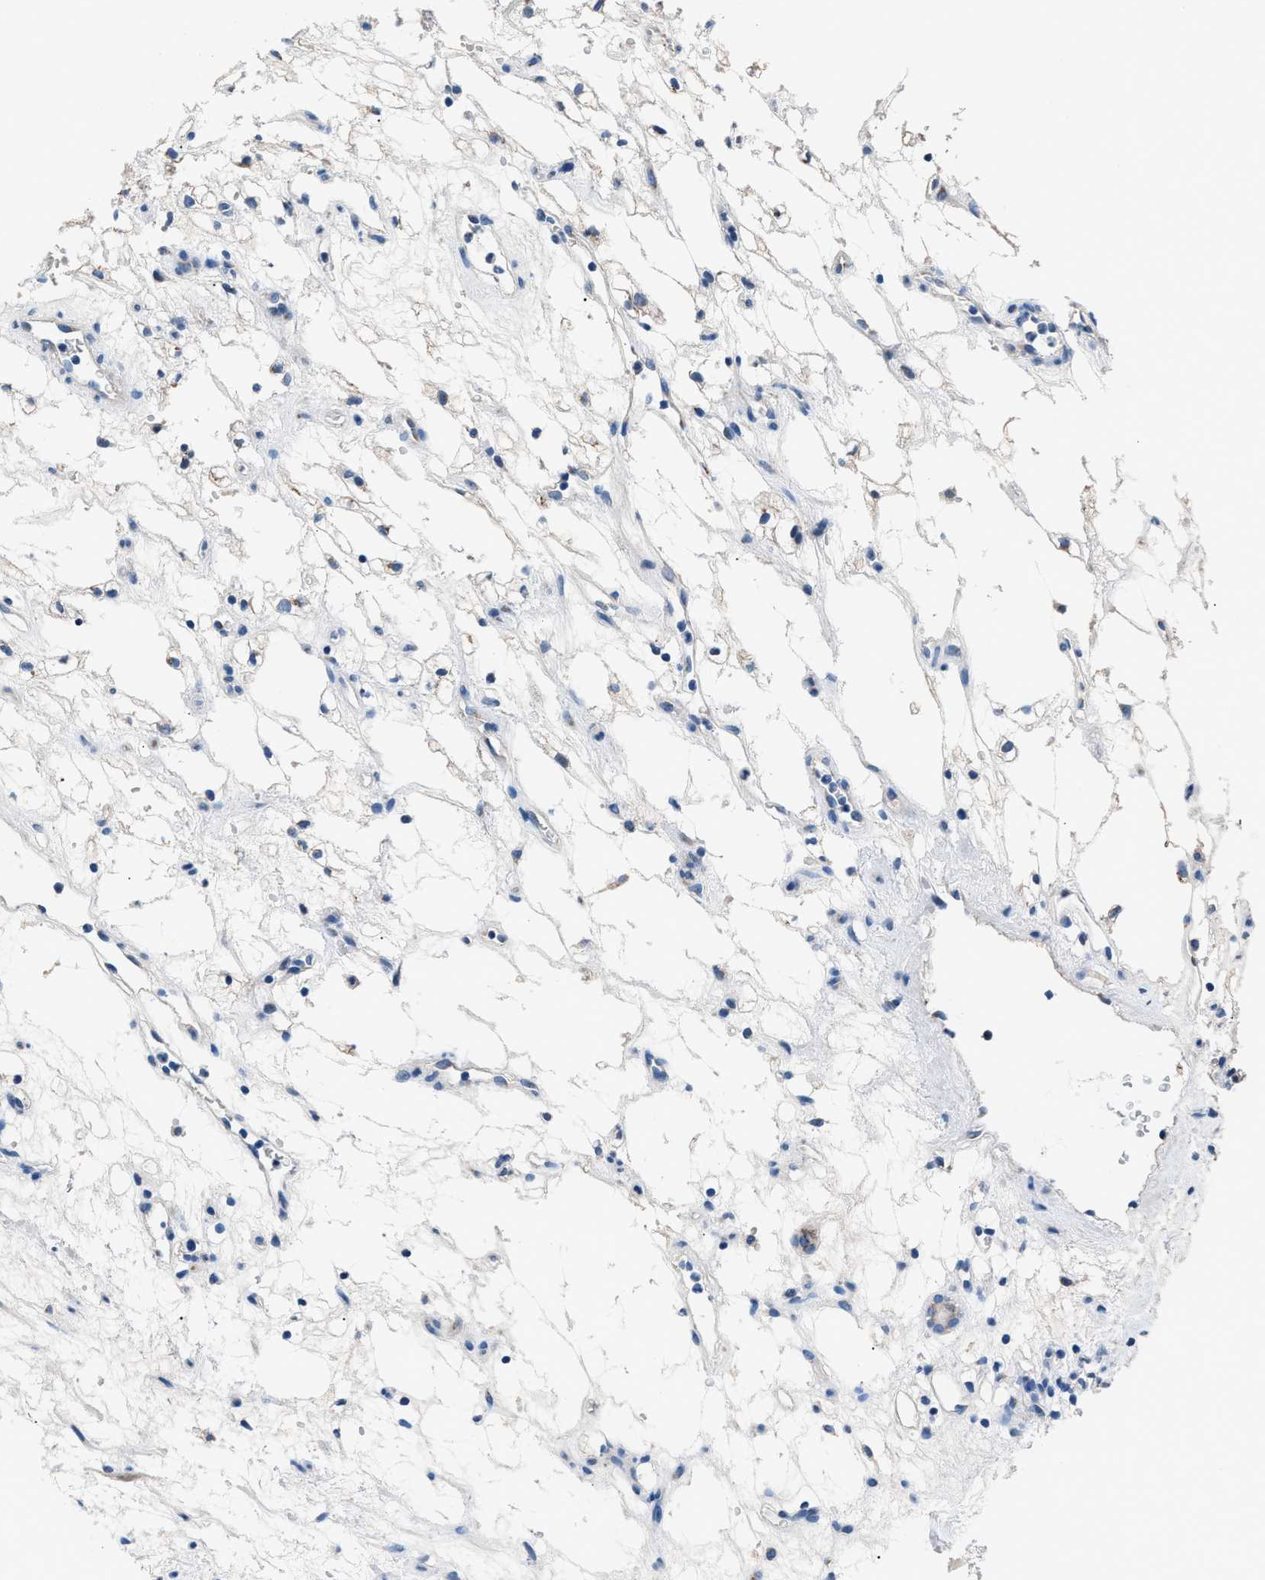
{"staining": {"intensity": "negative", "quantity": "none", "location": "none"}, "tissue": "renal cancer", "cell_type": "Tumor cells", "image_type": "cancer", "snomed": [{"axis": "morphology", "description": "Adenocarcinoma, NOS"}, {"axis": "topography", "description": "Kidney"}], "caption": "Tumor cells show no significant expression in renal adenocarcinoma.", "gene": "GOLM1", "patient": {"sex": "female", "age": 60}}